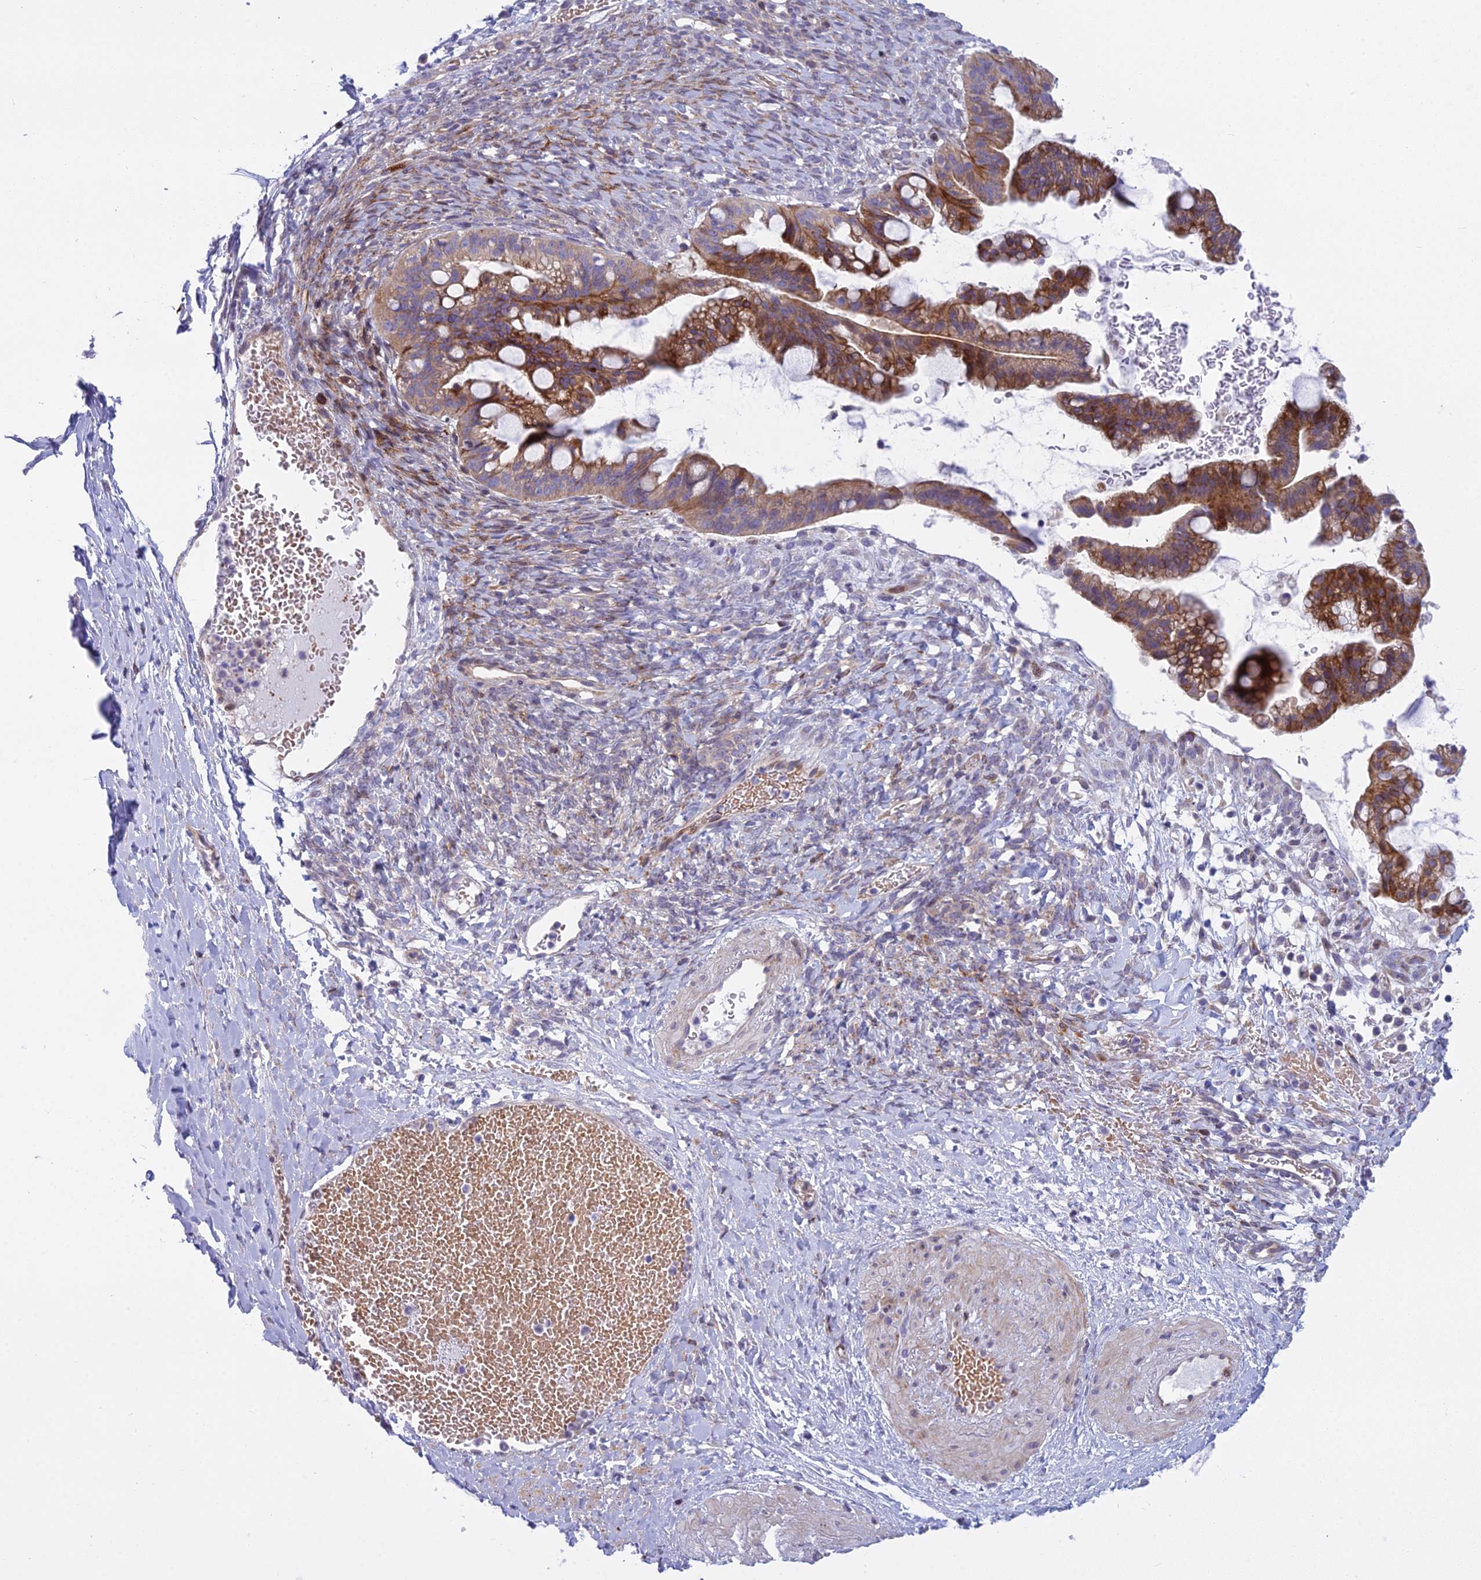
{"staining": {"intensity": "moderate", "quantity": ">75%", "location": "cytoplasmic/membranous"}, "tissue": "ovarian cancer", "cell_type": "Tumor cells", "image_type": "cancer", "snomed": [{"axis": "morphology", "description": "Cystadenocarcinoma, mucinous, NOS"}, {"axis": "topography", "description": "Ovary"}], "caption": "Ovarian cancer (mucinous cystadenocarcinoma) was stained to show a protein in brown. There is medium levels of moderate cytoplasmic/membranous expression in about >75% of tumor cells.", "gene": "PCDHB14", "patient": {"sex": "female", "age": 73}}